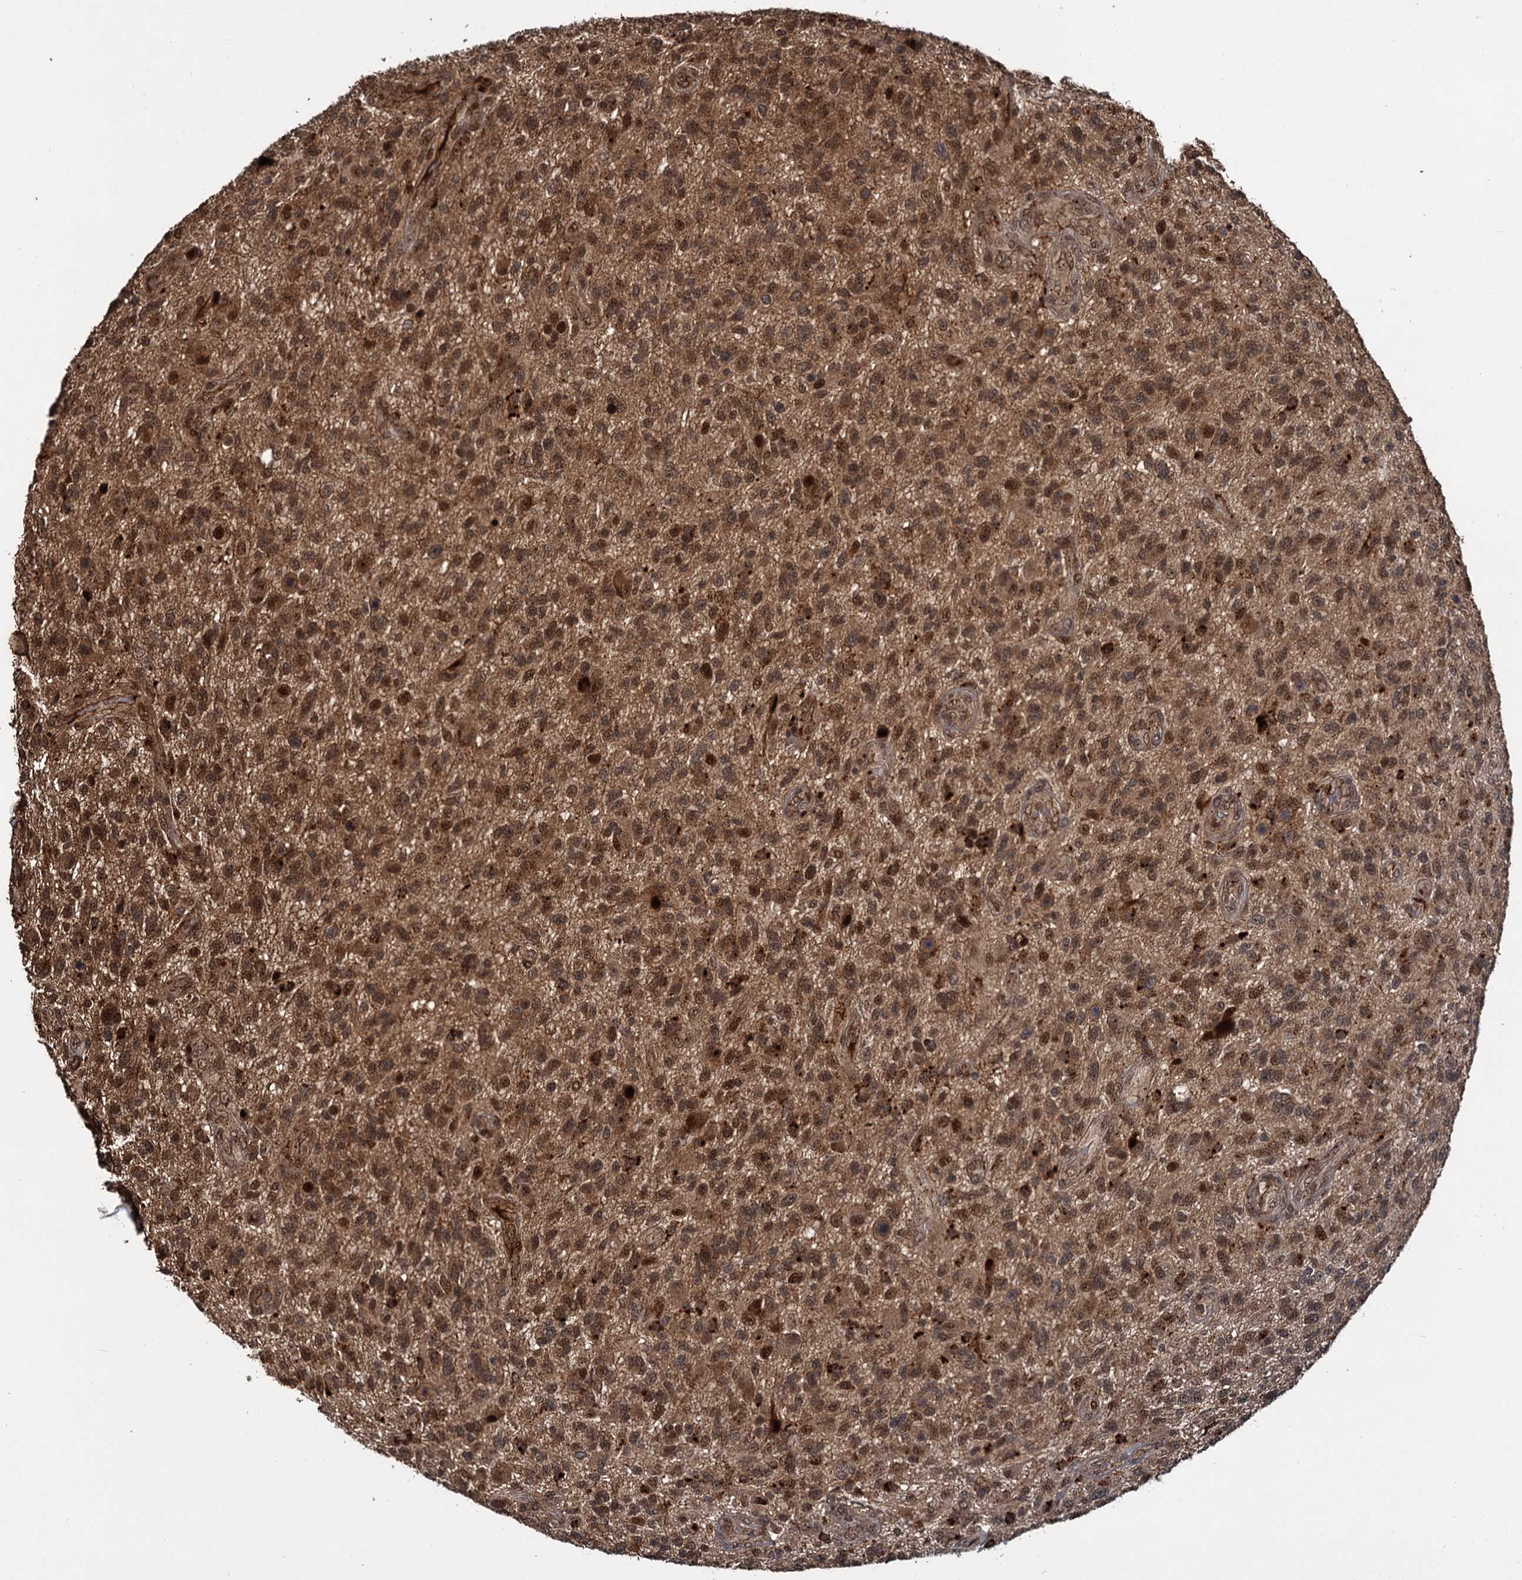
{"staining": {"intensity": "moderate", "quantity": ">75%", "location": "cytoplasmic/membranous,nuclear"}, "tissue": "glioma", "cell_type": "Tumor cells", "image_type": "cancer", "snomed": [{"axis": "morphology", "description": "Glioma, malignant, High grade"}, {"axis": "topography", "description": "Brain"}], "caption": "Glioma stained with IHC reveals moderate cytoplasmic/membranous and nuclear positivity in approximately >75% of tumor cells. (DAB IHC with brightfield microscopy, high magnification).", "gene": "CEP192", "patient": {"sex": "male", "age": 47}}